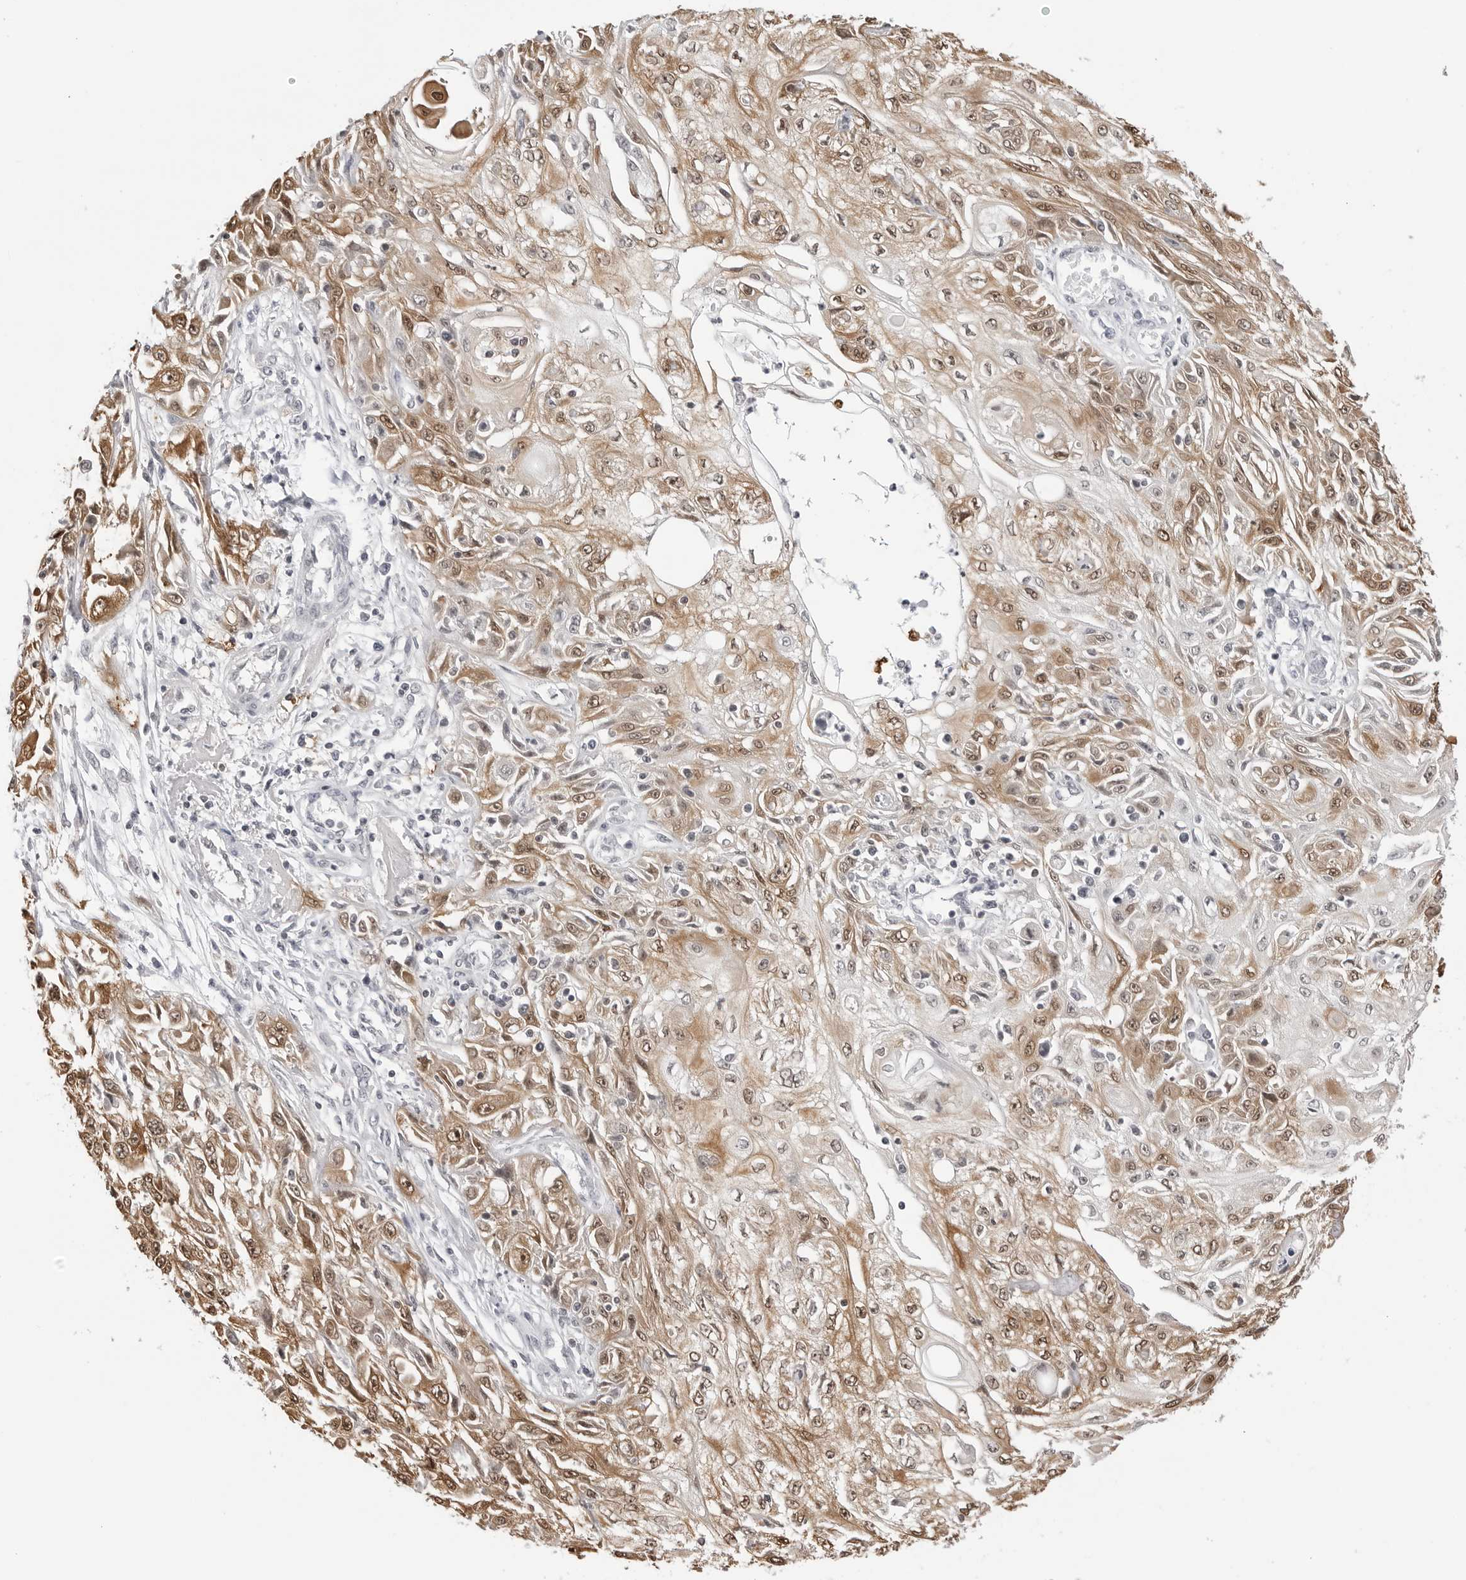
{"staining": {"intensity": "moderate", "quantity": ">75%", "location": "cytoplasmic/membranous,nuclear"}, "tissue": "skin cancer", "cell_type": "Tumor cells", "image_type": "cancer", "snomed": [{"axis": "morphology", "description": "Squamous cell carcinoma, NOS"}, {"axis": "morphology", "description": "Squamous cell carcinoma, metastatic, NOS"}, {"axis": "topography", "description": "Skin"}, {"axis": "topography", "description": "Lymph node"}], "caption": "Skin cancer stained with a protein marker demonstrates moderate staining in tumor cells.", "gene": "YWHAG", "patient": {"sex": "male", "age": 75}}